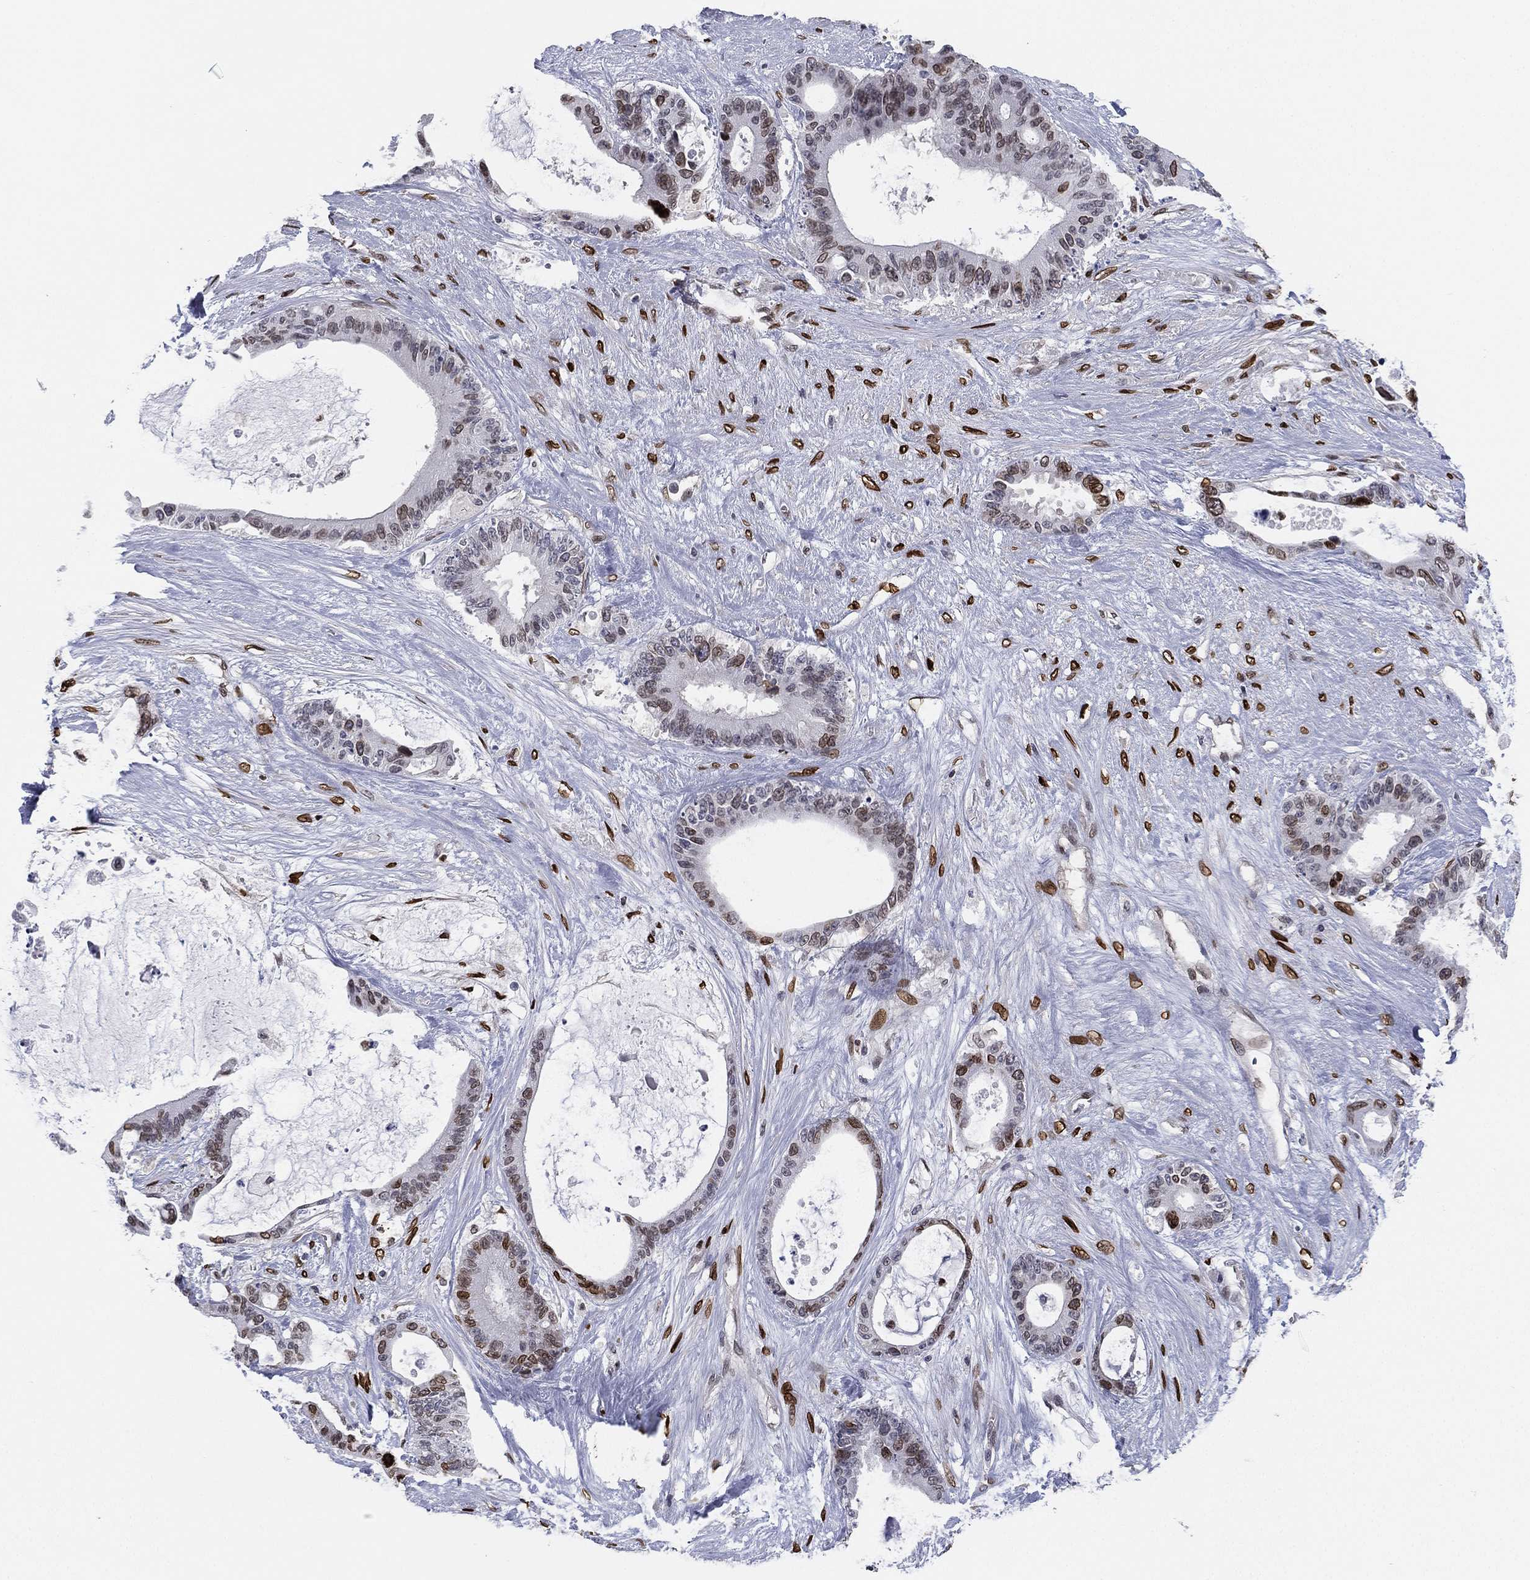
{"staining": {"intensity": "moderate", "quantity": "25%-75%", "location": "nuclear"}, "tissue": "liver cancer", "cell_type": "Tumor cells", "image_type": "cancer", "snomed": [{"axis": "morphology", "description": "Normal tissue, NOS"}, {"axis": "morphology", "description": "Cholangiocarcinoma"}, {"axis": "topography", "description": "Liver"}, {"axis": "topography", "description": "Peripheral nerve tissue"}], "caption": "Protein expression analysis of human liver cholangiocarcinoma reveals moderate nuclear positivity in approximately 25%-75% of tumor cells.", "gene": "LMNB1", "patient": {"sex": "female", "age": 73}}